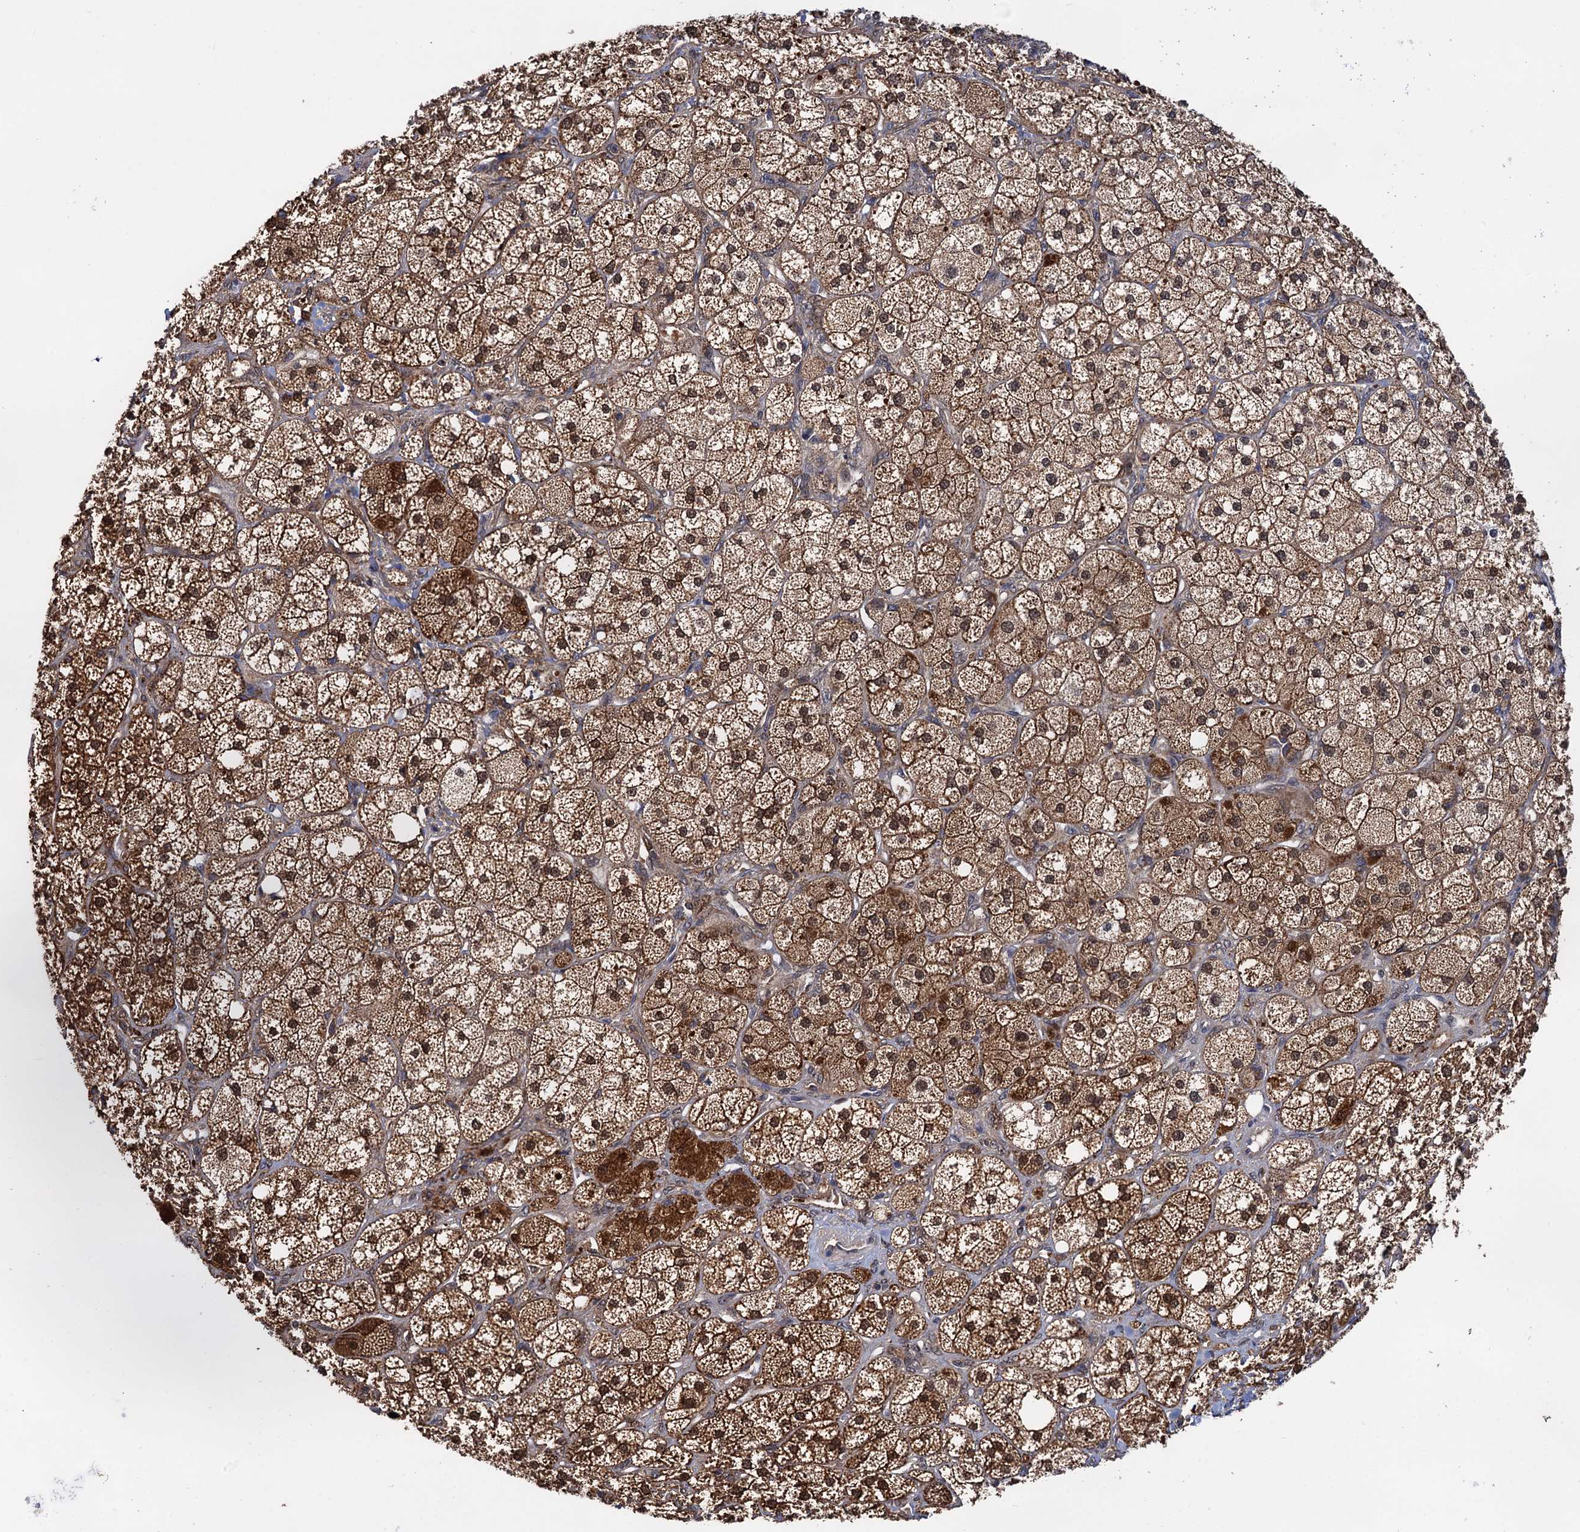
{"staining": {"intensity": "strong", "quantity": ">75%", "location": "cytoplasmic/membranous,nuclear"}, "tissue": "adrenal gland", "cell_type": "Glandular cells", "image_type": "normal", "snomed": [{"axis": "morphology", "description": "Normal tissue, NOS"}, {"axis": "topography", "description": "Adrenal gland"}], "caption": "A high amount of strong cytoplasmic/membranous,nuclear positivity is present in about >75% of glandular cells in unremarkable adrenal gland. (Brightfield microscopy of DAB IHC at high magnification).", "gene": "SELENOP", "patient": {"sex": "male", "age": 61}}